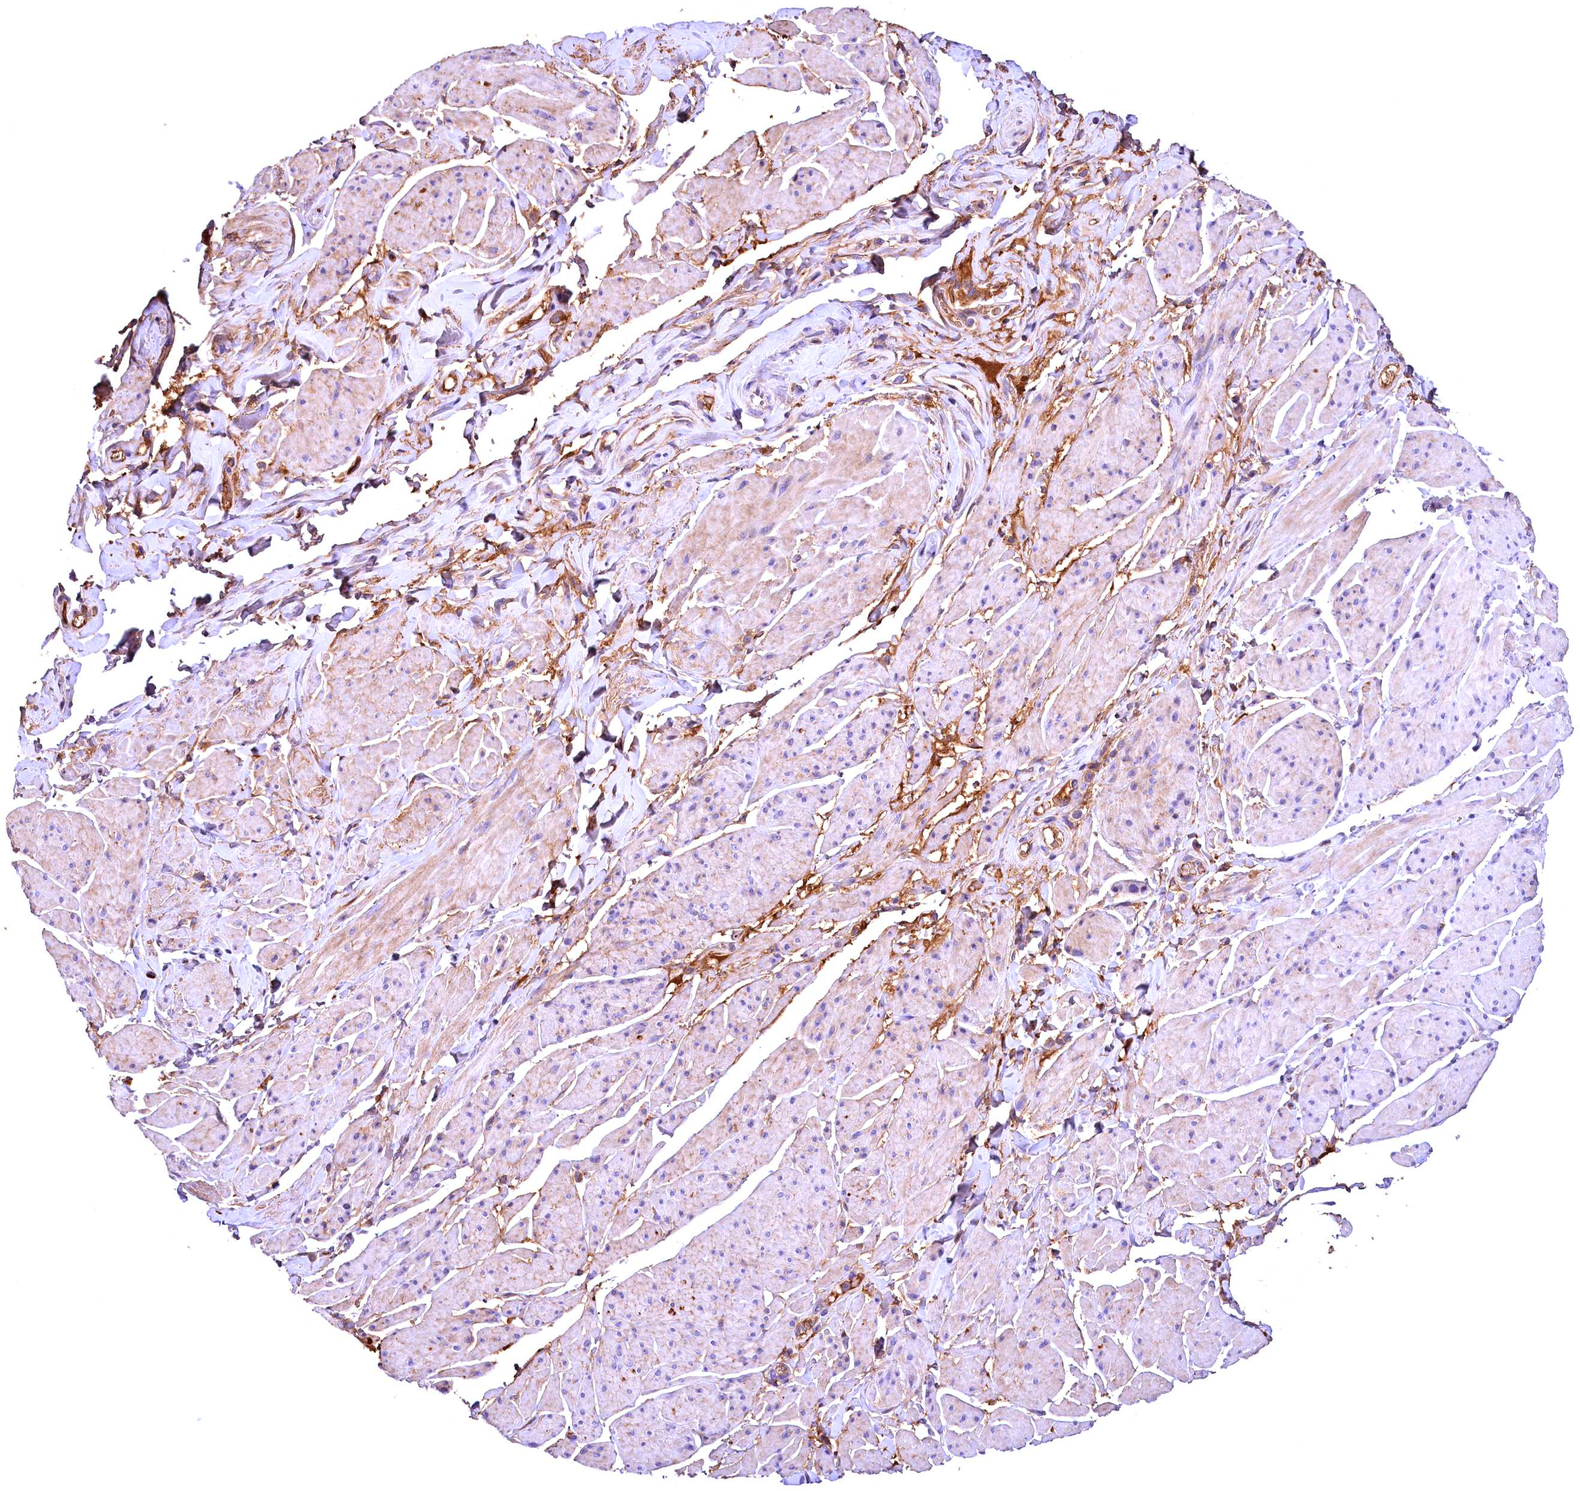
{"staining": {"intensity": "moderate", "quantity": "25%-75%", "location": "cytoplasmic/membranous"}, "tissue": "smooth muscle", "cell_type": "Smooth muscle cells", "image_type": "normal", "snomed": [{"axis": "morphology", "description": "Normal tissue, NOS"}, {"axis": "topography", "description": "Smooth muscle"}, {"axis": "topography", "description": "Peripheral nerve tissue"}], "caption": "Moderate cytoplasmic/membranous expression for a protein is present in approximately 25%-75% of smooth muscle cells of normal smooth muscle using immunohistochemistry.", "gene": "PHAF1", "patient": {"sex": "male", "age": 69}}